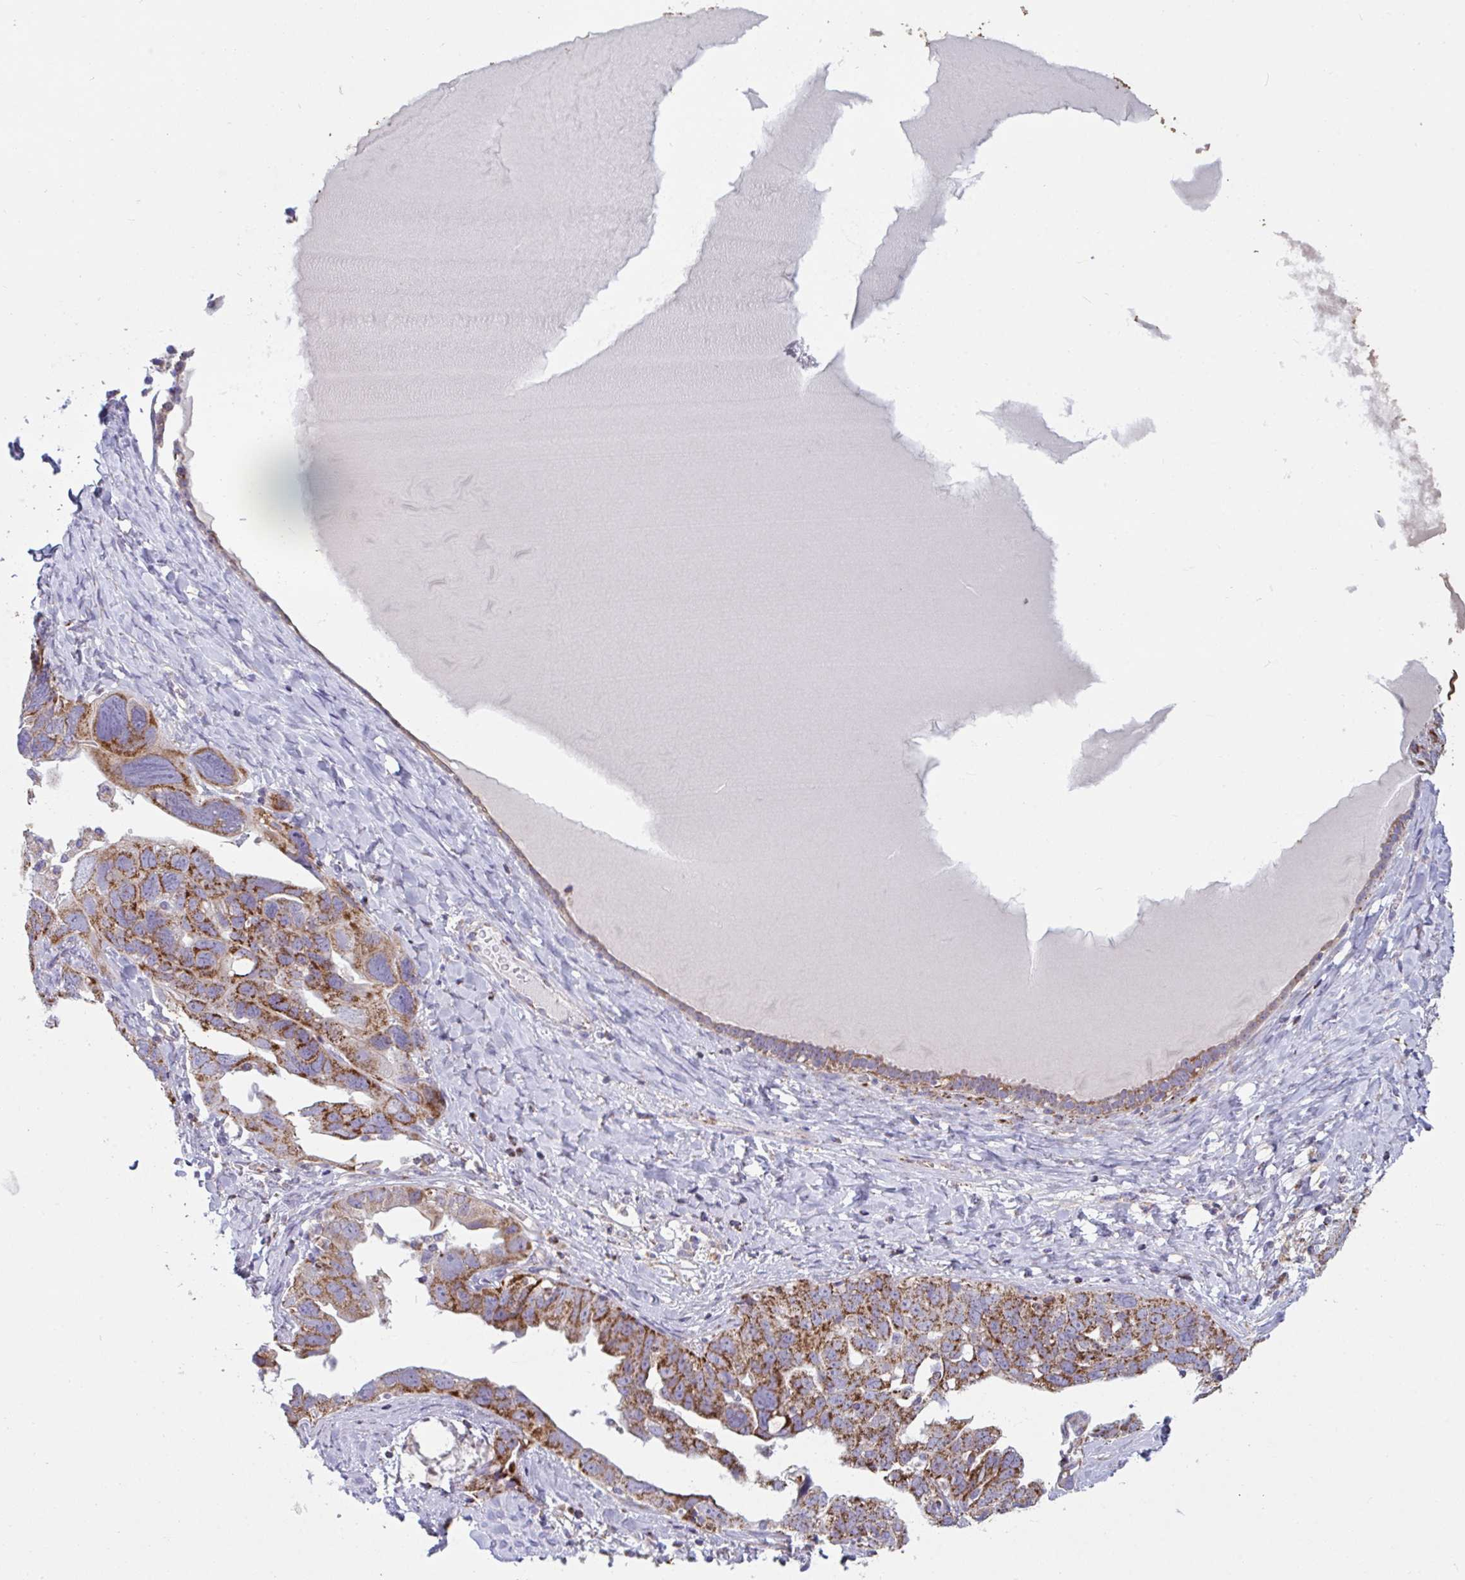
{"staining": {"intensity": "strong", "quantity": ">75%", "location": "cytoplasmic/membranous"}, "tissue": "ovarian cancer", "cell_type": "Tumor cells", "image_type": "cancer", "snomed": [{"axis": "morphology", "description": "Cystadenocarcinoma, serous, NOS"}, {"axis": "topography", "description": "Ovary"}], "caption": "Immunohistochemistry (IHC) photomicrograph of ovarian cancer (serous cystadenocarcinoma) stained for a protein (brown), which shows high levels of strong cytoplasmic/membranous positivity in about >75% of tumor cells.", "gene": "BCAT2", "patient": {"sex": "female", "age": 79}}